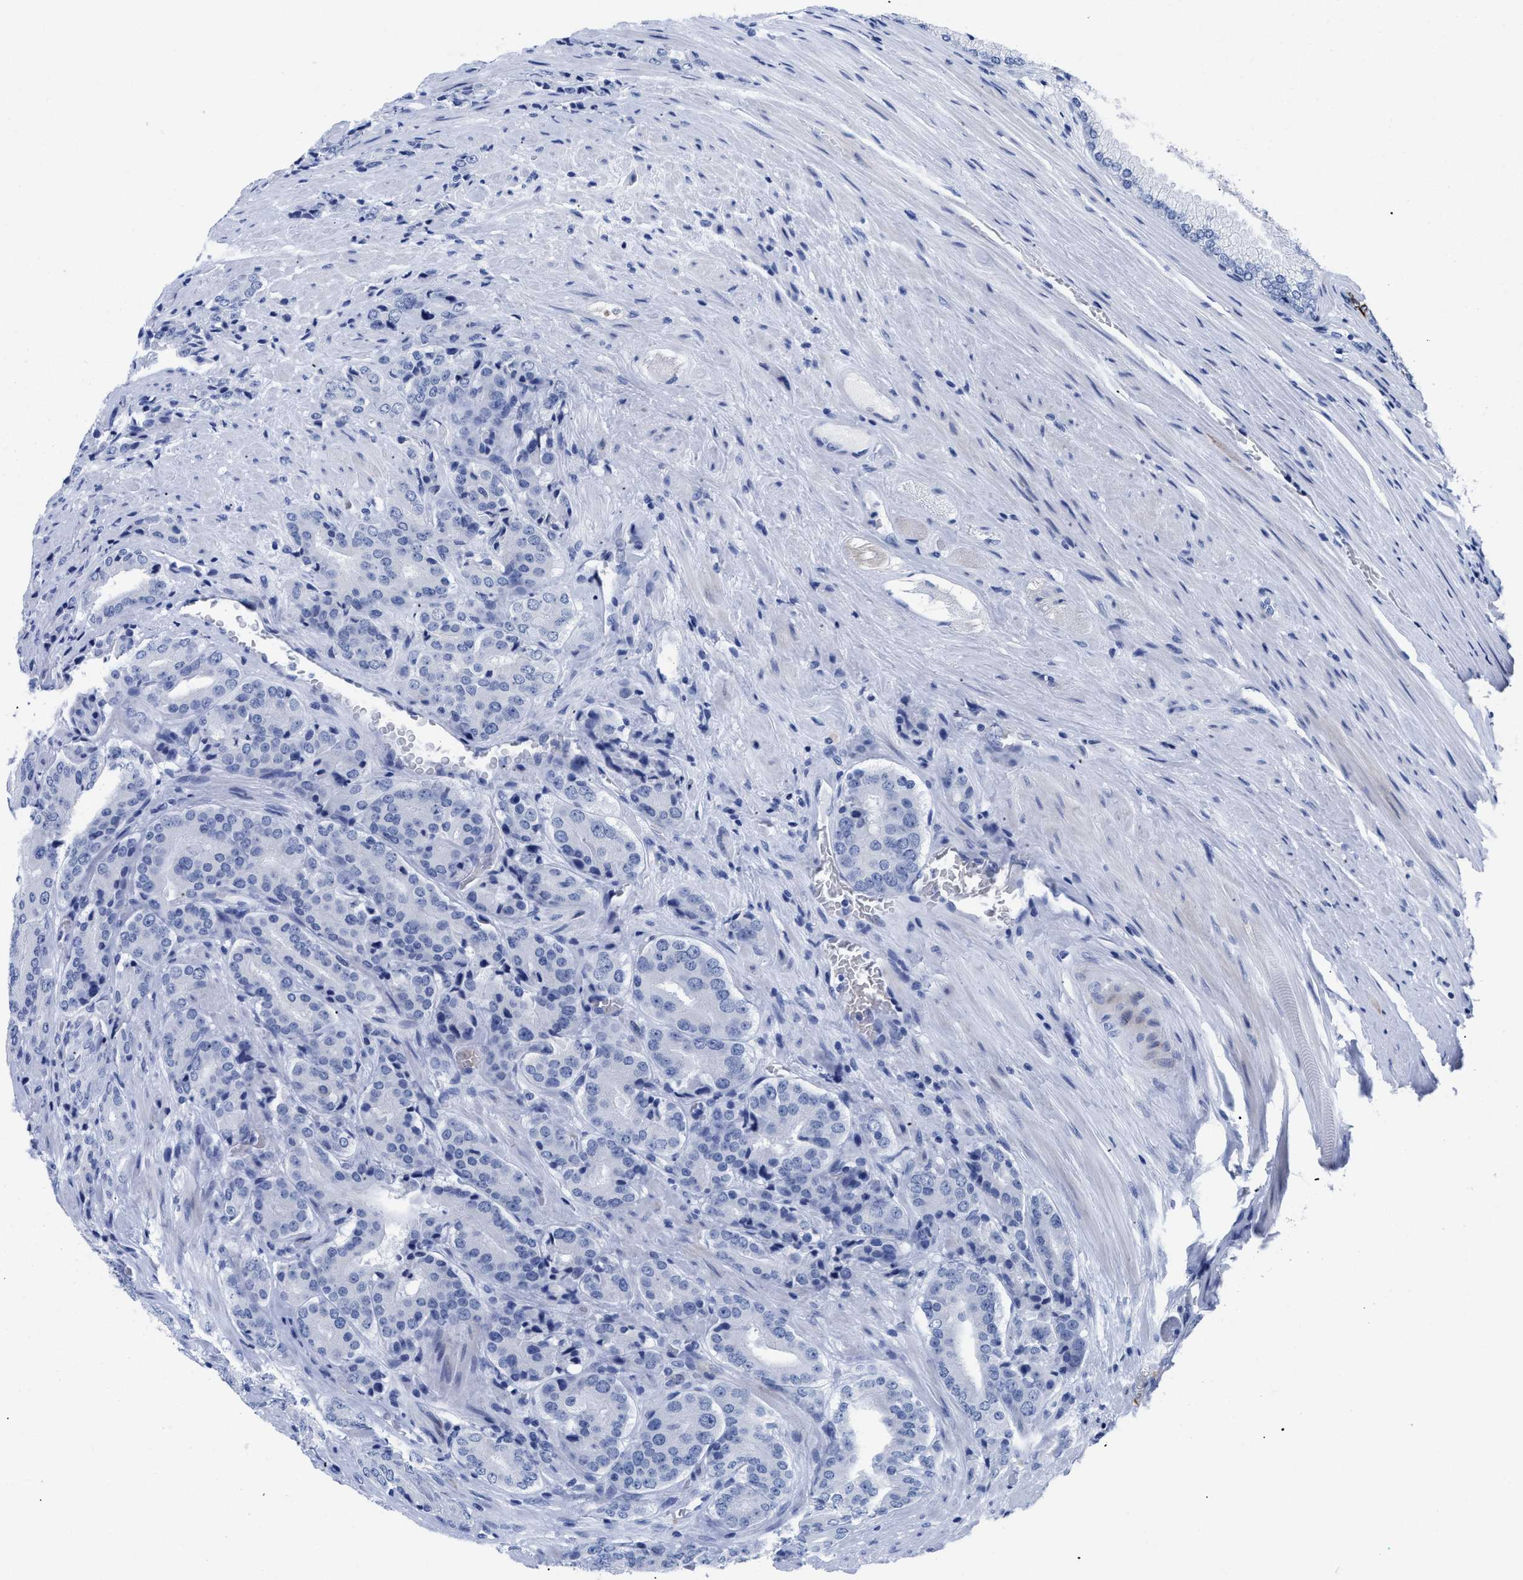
{"staining": {"intensity": "negative", "quantity": "none", "location": "none"}, "tissue": "prostate cancer", "cell_type": "Tumor cells", "image_type": "cancer", "snomed": [{"axis": "morphology", "description": "Adenocarcinoma, High grade"}, {"axis": "topography", "description": "Prostate"}], "caption": "This is an immunohistochemistry (IHC) image of prostate cancer (high-grade adenocarcinoma). There is no staining in tumor cells.", "gene": "DUSP26", "patient": {"sex": "male", "age": 71}}